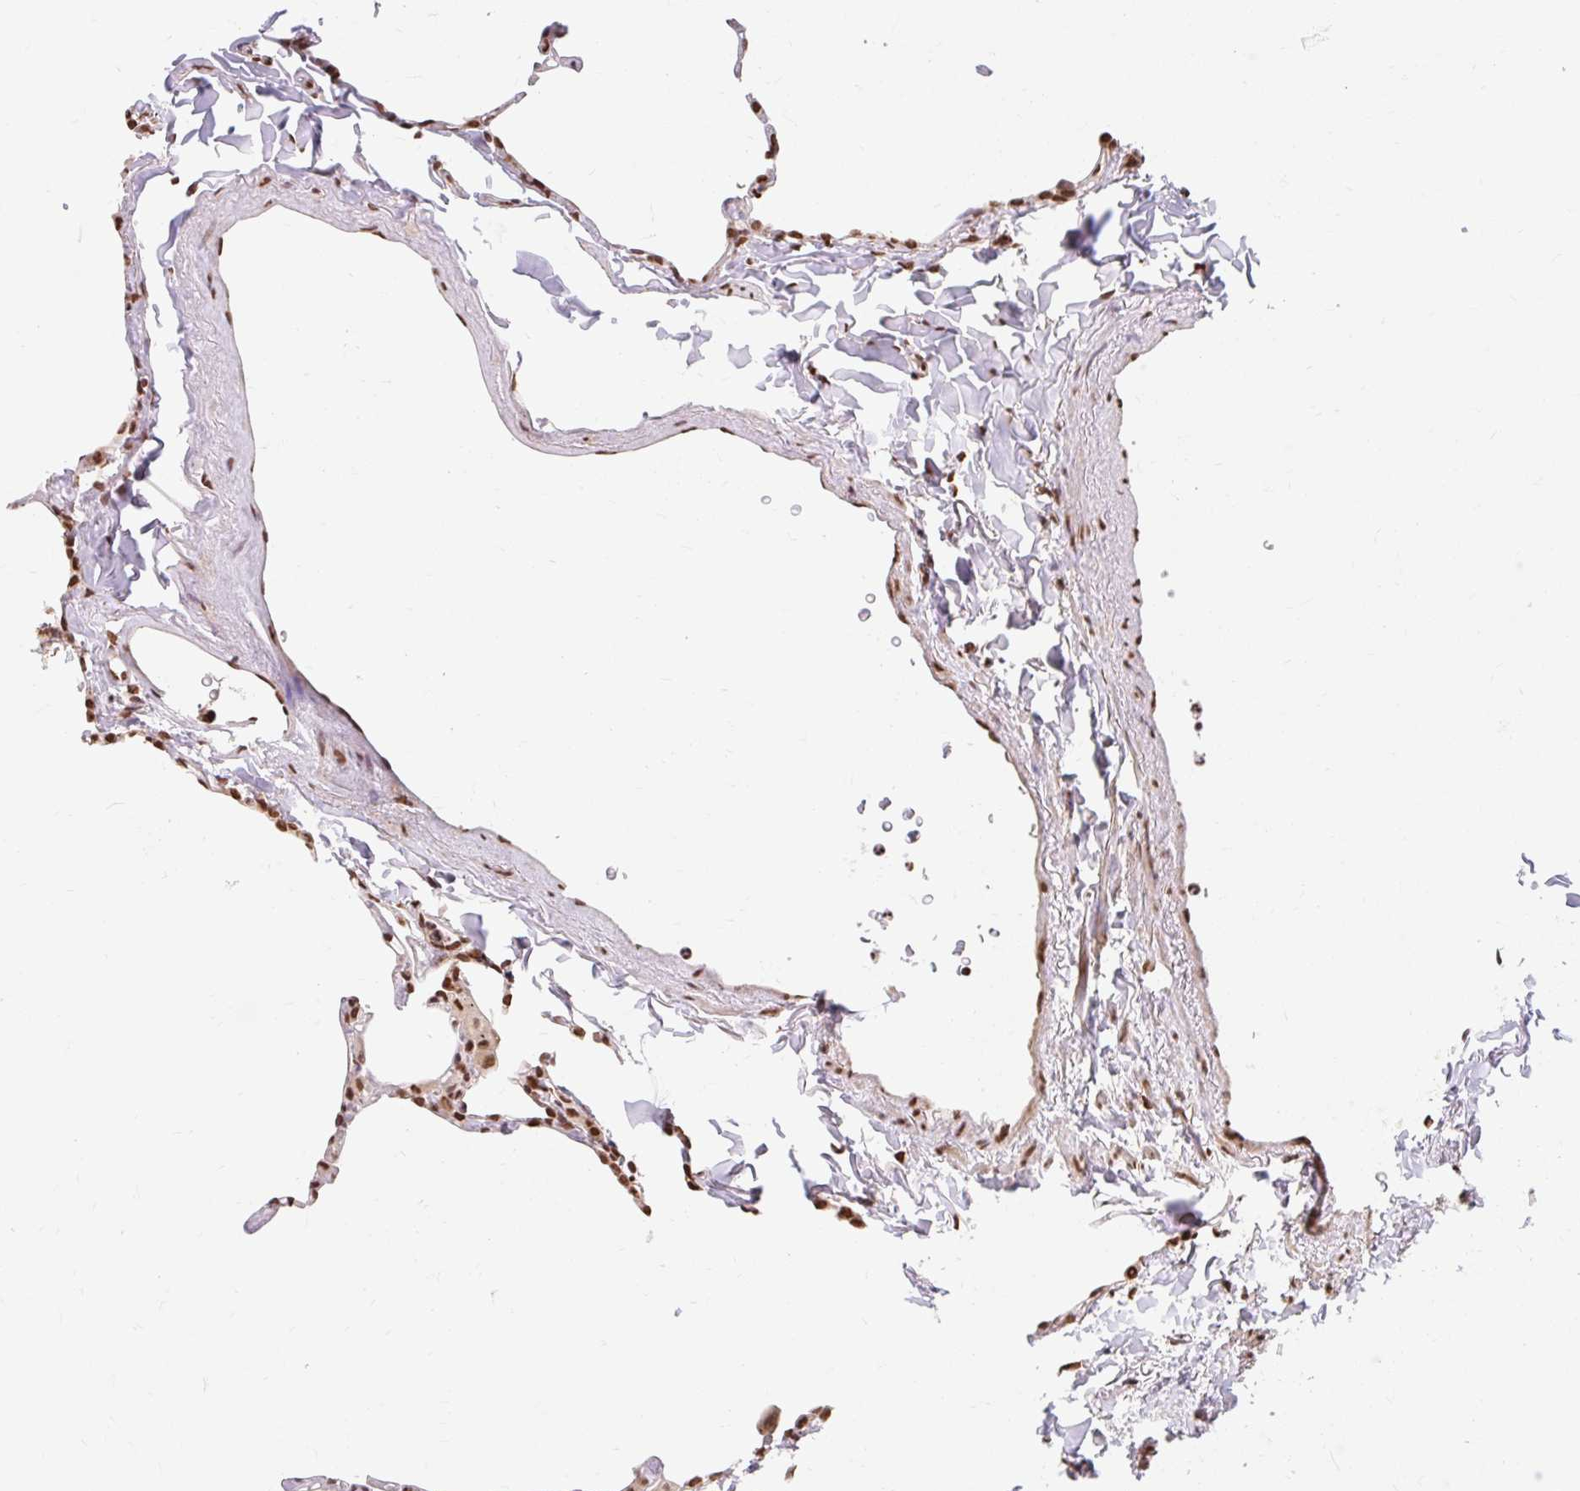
{"staining": {"intensity": "moderate", "quantity": ">75%", "location": "nuclear"}, "tissue": "lung", "cell_type": "Alveolar cells", "image_type": "normal", "snomed": [{"axis": "morphology", "description": "Normal tissue, NOS"}, {"axis": "topography", "description": "Lung"}], "caption": "This image exhibits benign lung stained with IHC to label a protein in brown. The nuclear of alveolar cells show moderate positivity for the protein. Nuclei are counter-stained blue.", "gene": "BICRA", "patient": {"sex": "male", "age": 65}}